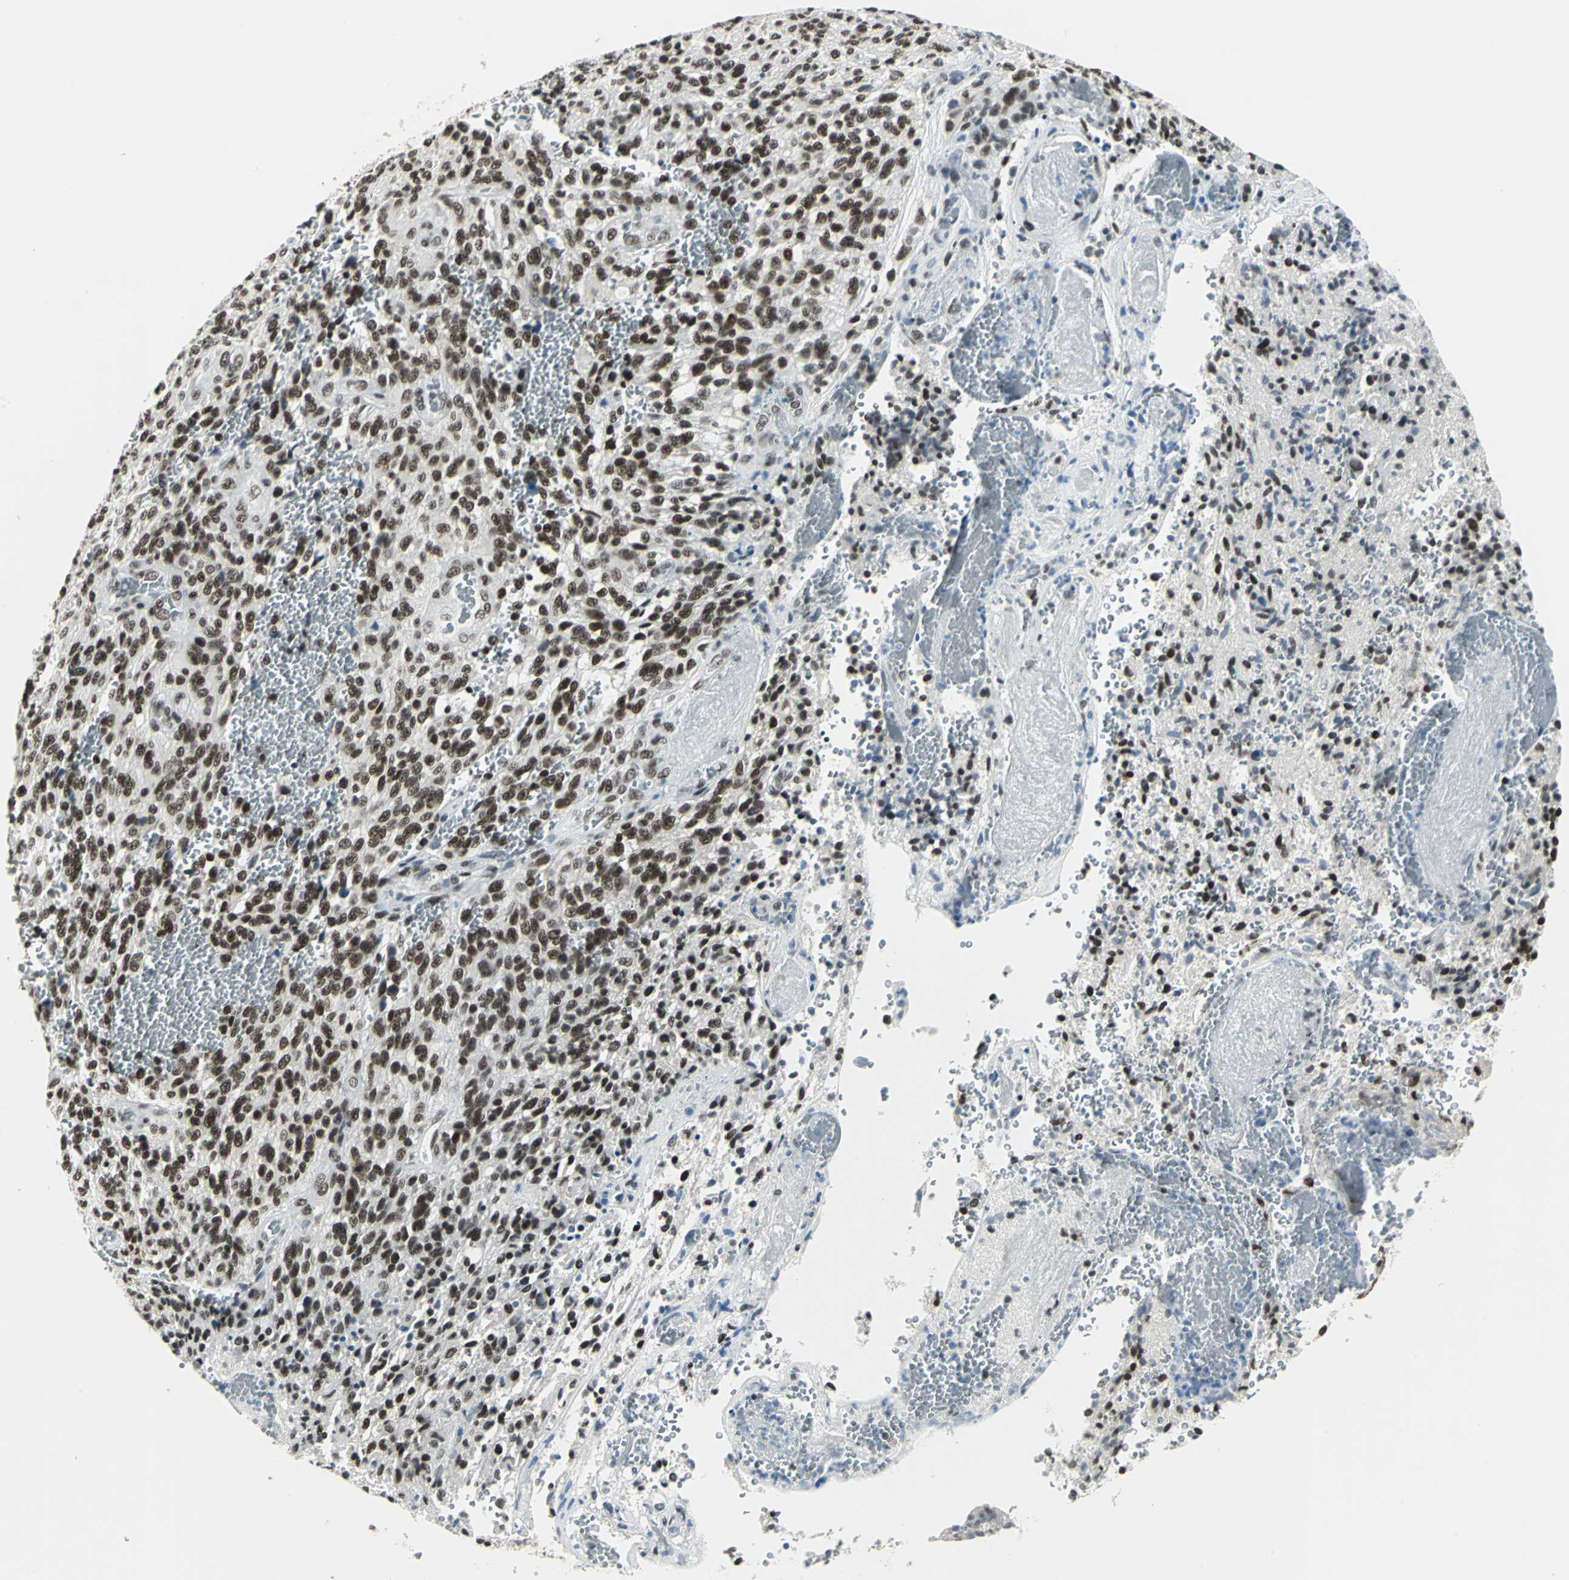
{"staining": {"intensity": "strong", "quantity": ">75%", "location": "nuclear"}, "tissue": "glioma", "cell_type": "Tumor cells", "image_type": "cancer", "snomed": [{"axis": "morphology", "description": "Normal tissue, NOS"}, {"axis": "morphology", "description": "Glioma, malignant, High grade"}, {"axis": "topography", "description": "Cerebral cortex"}], "caption": "Tumor cells display high levels of strong nuclear staining in about >75% of cells in glioma. Nuclei are stained in blue.", "gene": "ADNP", "patient": {"sex": "male", "age": 56}}